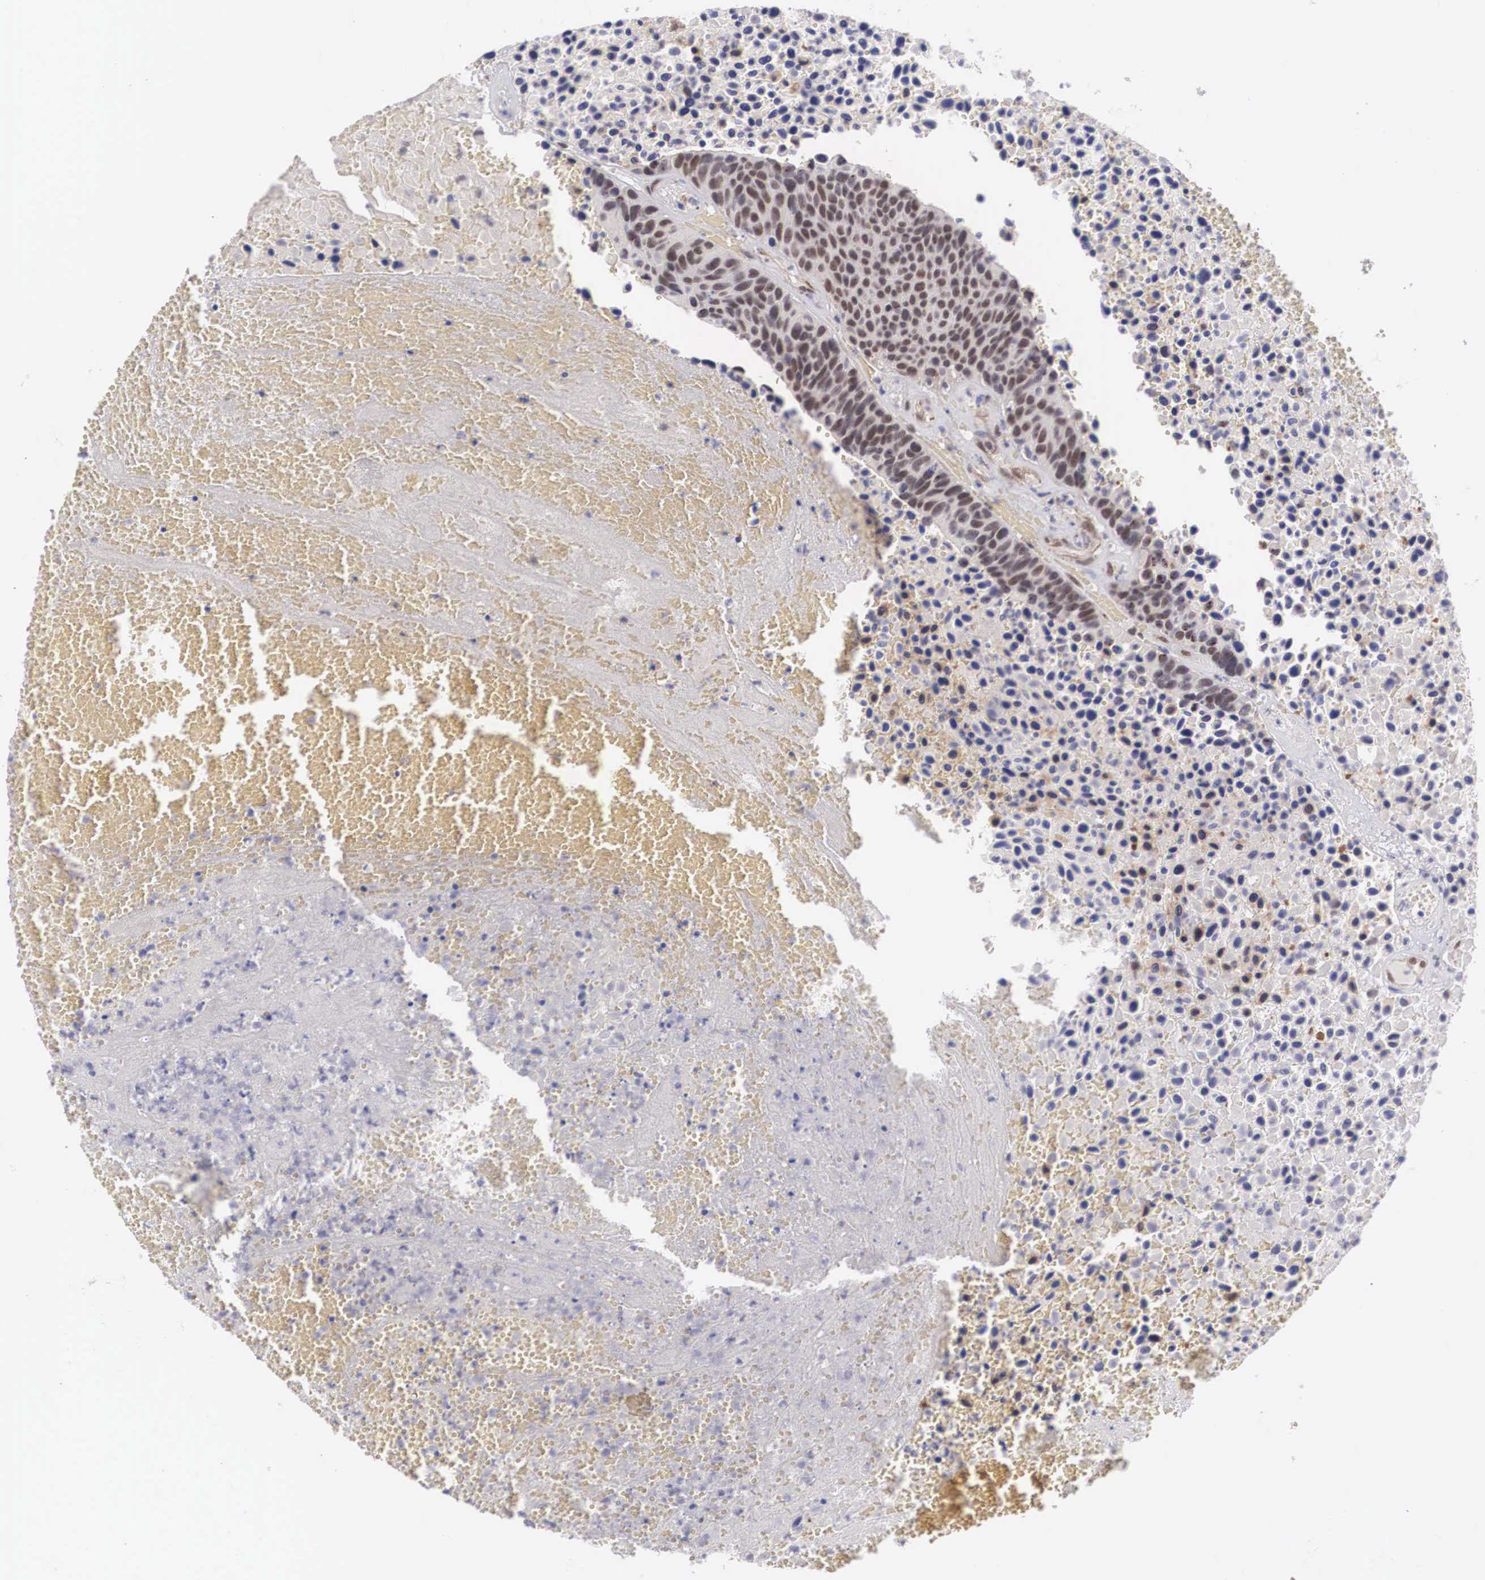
{"staining": {"intensity": "weak", "quantity": "25%-75%", "location": "nuclear"}, "tissue": "urothelial cancer", "cell_type": "Tumor cells", "image_type": "cancer", "snomed": [{"axis": "morphology", "description": "Urothelial carcinoma, High grade"}, {"axis": "topography", "description": "Urinary bladder"}], "caption": "High-grade urothelial carcinoma was stained to show a protein in brown. There is low levels of weak nuclear expression in about 25%-75% of tumor cells.", "gene": "MORC2", "patient": {"sex": "male", "age": 66}}